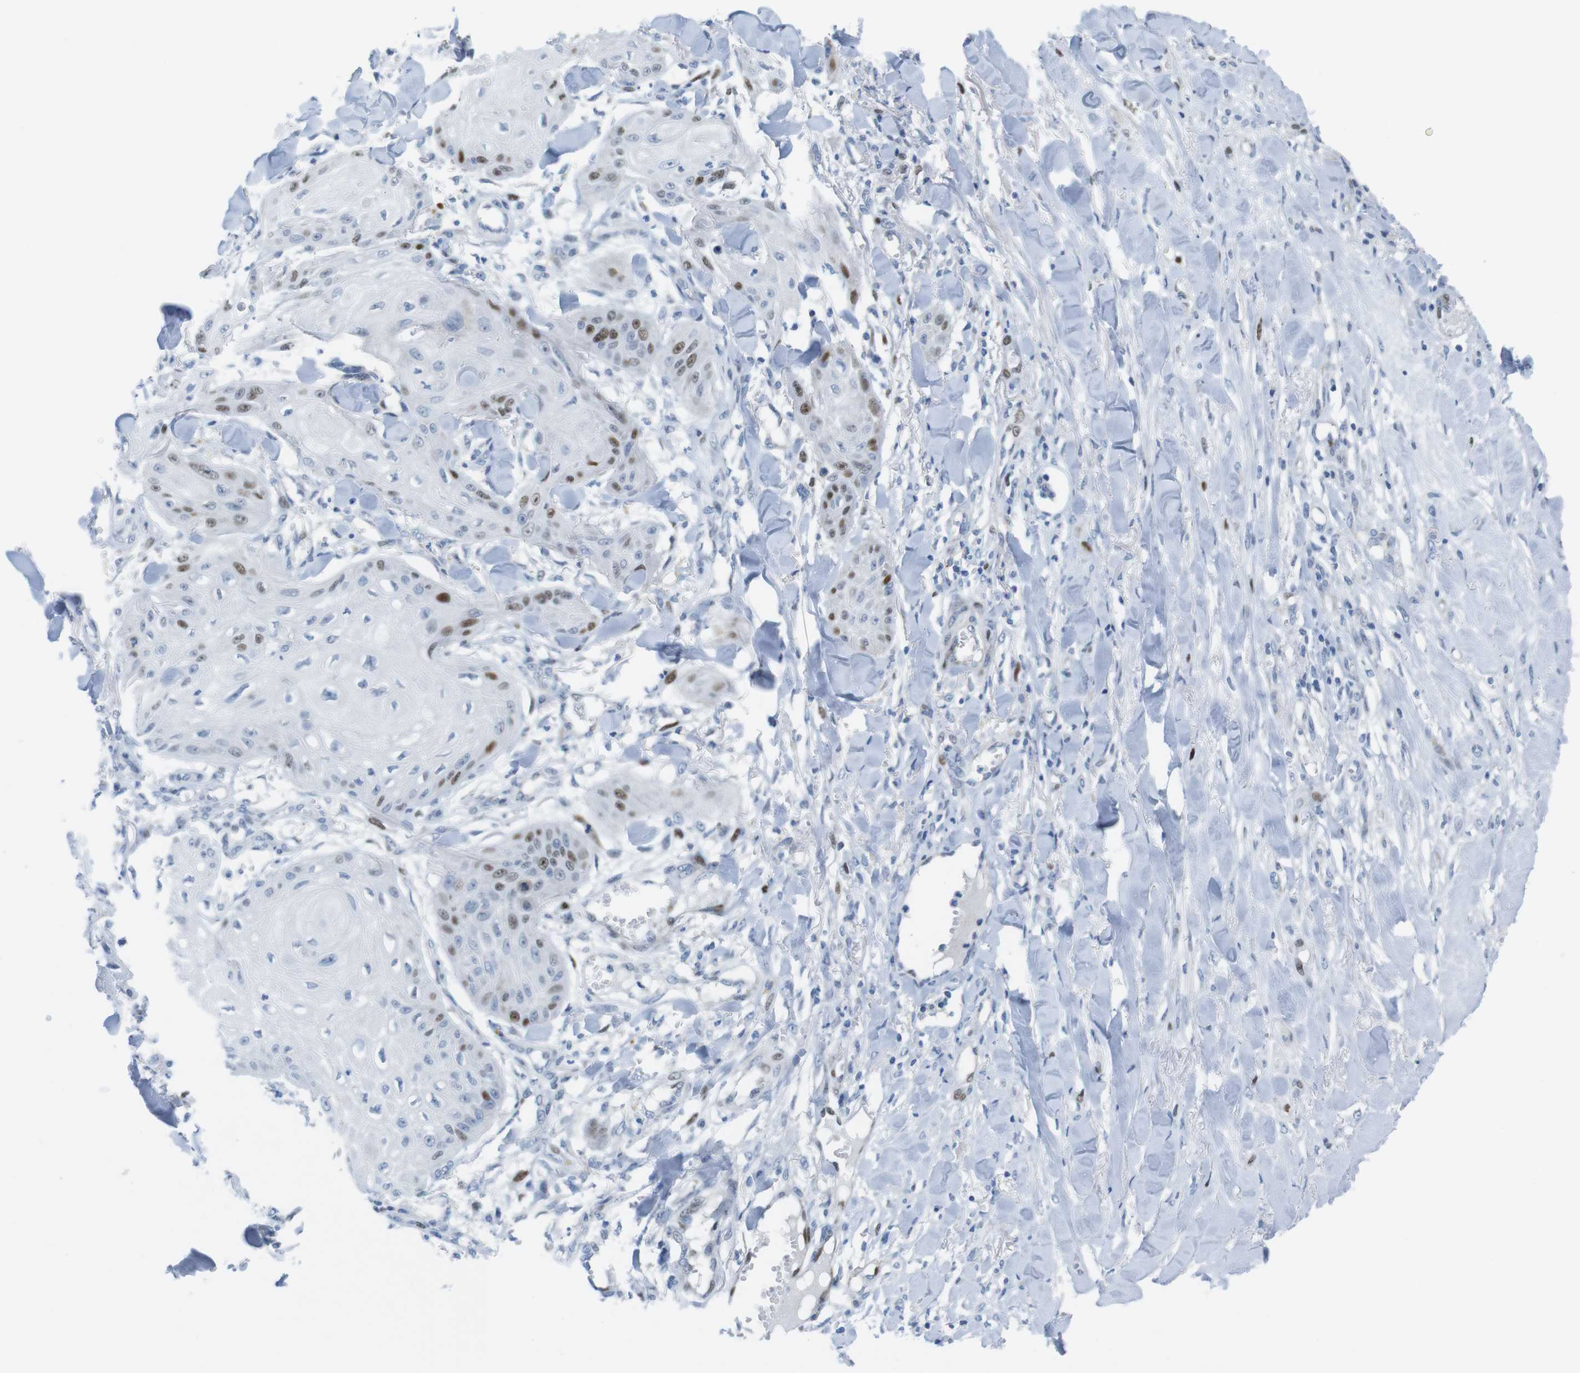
{"staining": {"intensity": "moderate", "quantity": "25%-75%", "location": "nuclear"}, "tissue": "skin cancer", "cell_type": "Tumor cells", "image_type": "cancer", "snomed": [{"axis": "morphology", "description": "Squamous cell carcinoma, NOS"}, {"axis": "topography", "description": "Skin"}], "caption": "Human skin squamous cell carcinoma stained for a protein (brown) shows moderate nuclear positive positivity in about 25%-75% of tumor cells.", "gene": "CHAF1A", "patient": {"sex": "male", "age": 74}}